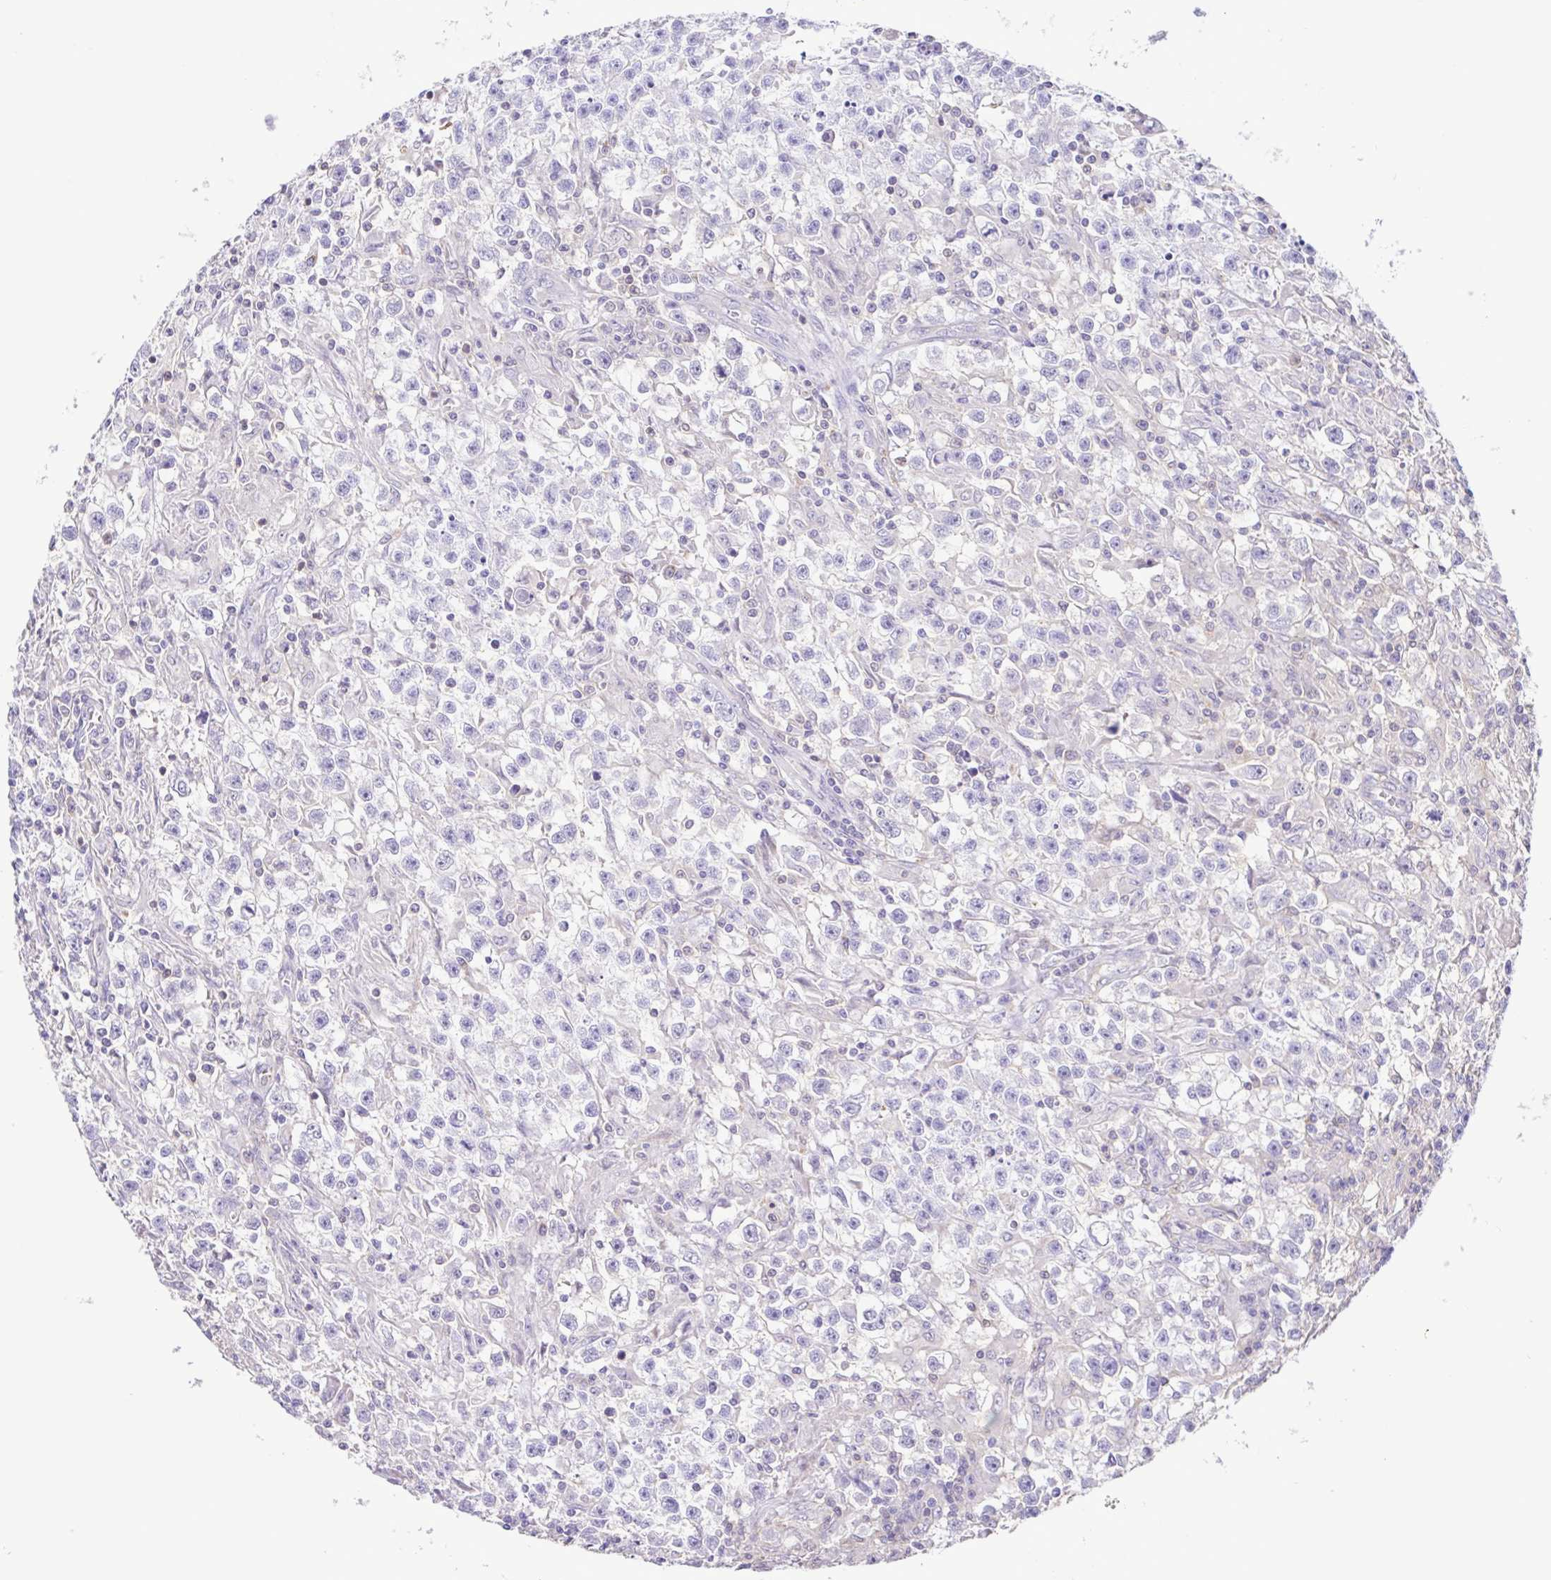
{"staining": {"intensity": "negative", "quantity": "none", "location": "none"}, "tissue": "testis cancer", "cell_type": "Tumor cells", "image_type": "cancer", "snomed": [{"axis": "morphology", "description": "Seminoma, NOS"}, {"axis": "topography", "description": "Testis"}], "caption": "High magnification brightfield microscopy of testis cancer stained with DAB (3,3'-diaminobenzidine) (brown) and counterstained with hematoxylin (blue): tumor cells show no significant expression.", "gene": "CYP17A1", "patient": {"sex": "male", "age": 31}}